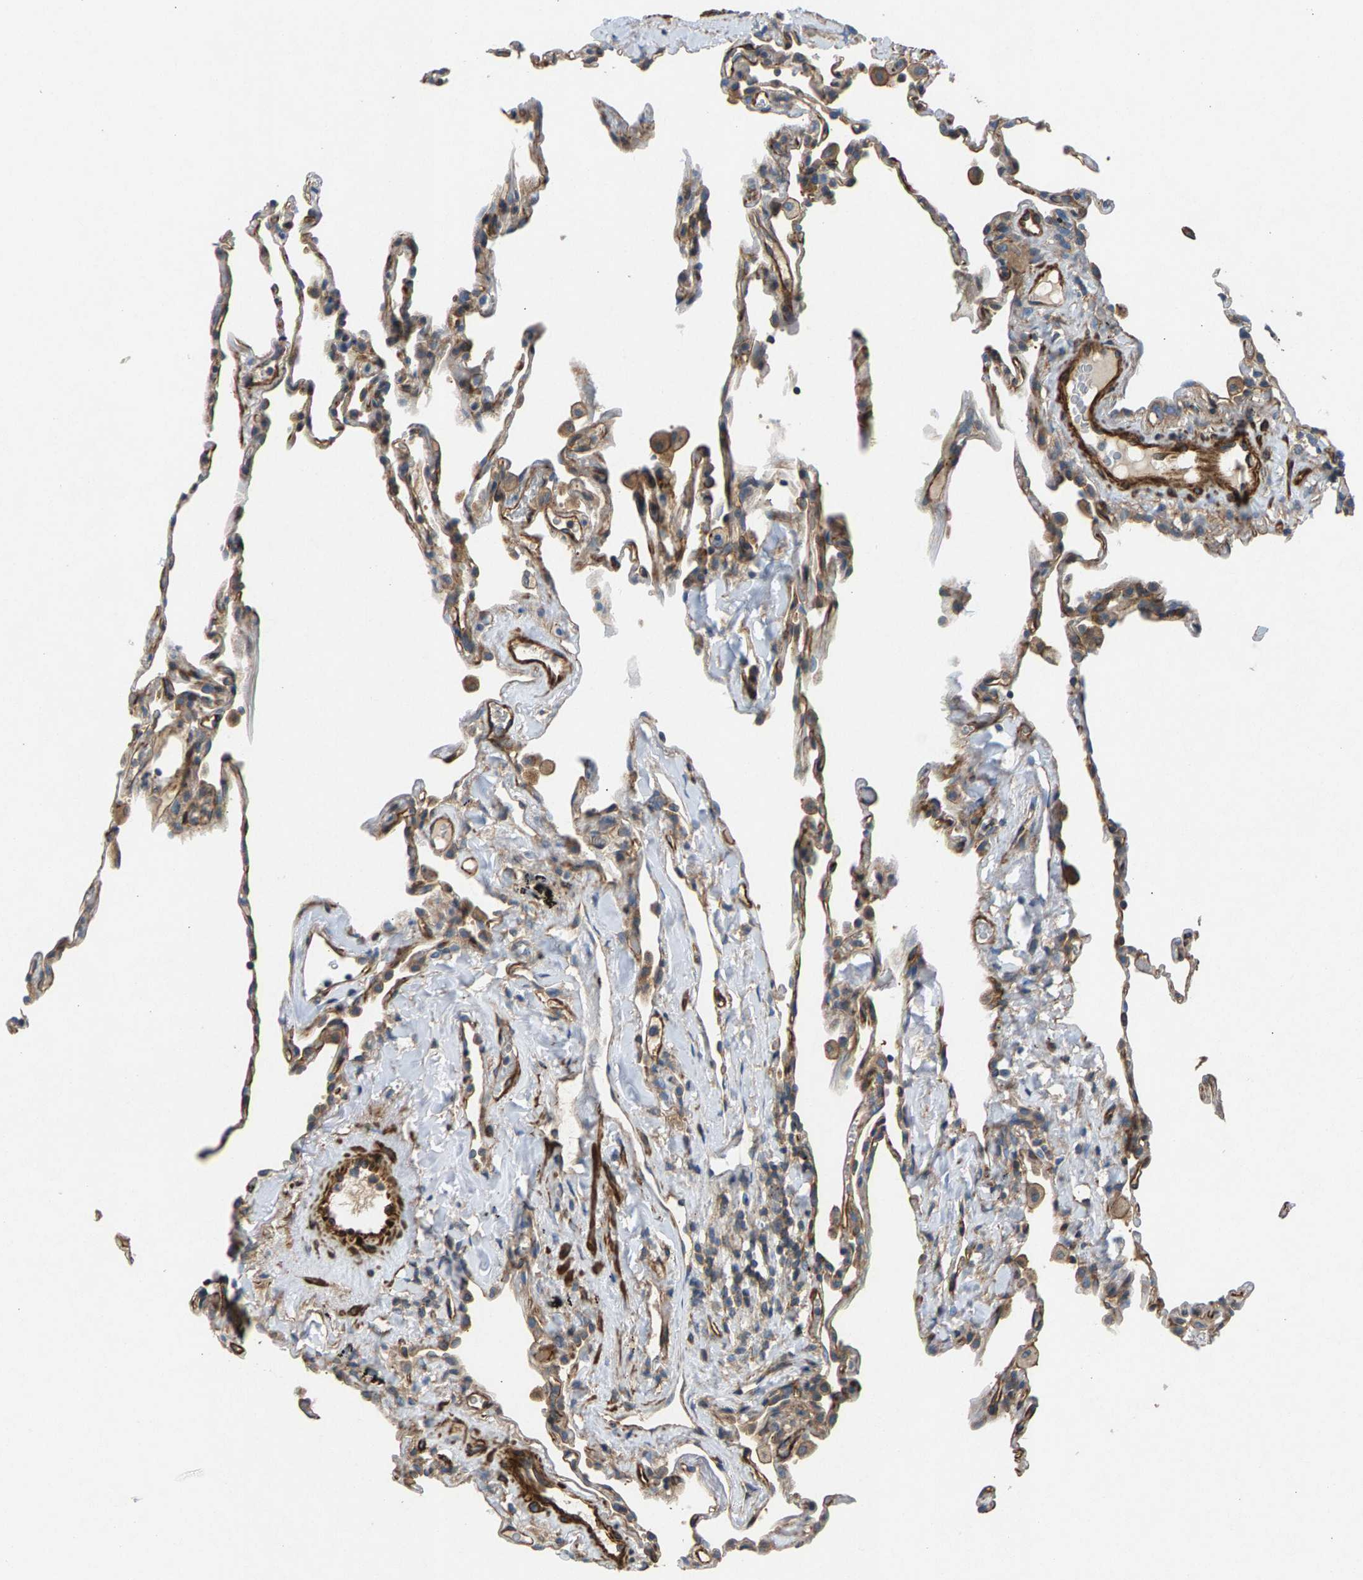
{"staining": {"intensity": "moderate", "quantity": "<25%", "location": "cytoplasmic/membranous"}, "tissue": "lung", "cell_type": "Alveolar cells", "image_type": "normal", "snomed": [{"axis": "morphology", "description": "Normal tissue, NOS"}, {"axis": "topography", "description": "Lung"}], "caption": "Immunohistochemical staining of benign lung shows low levels of moderate cytoplasmic/membranous staining in approximately <25% of alveolar cells.", "gene": "PDCL", "patient": {"sex": "male", "age": 59}}